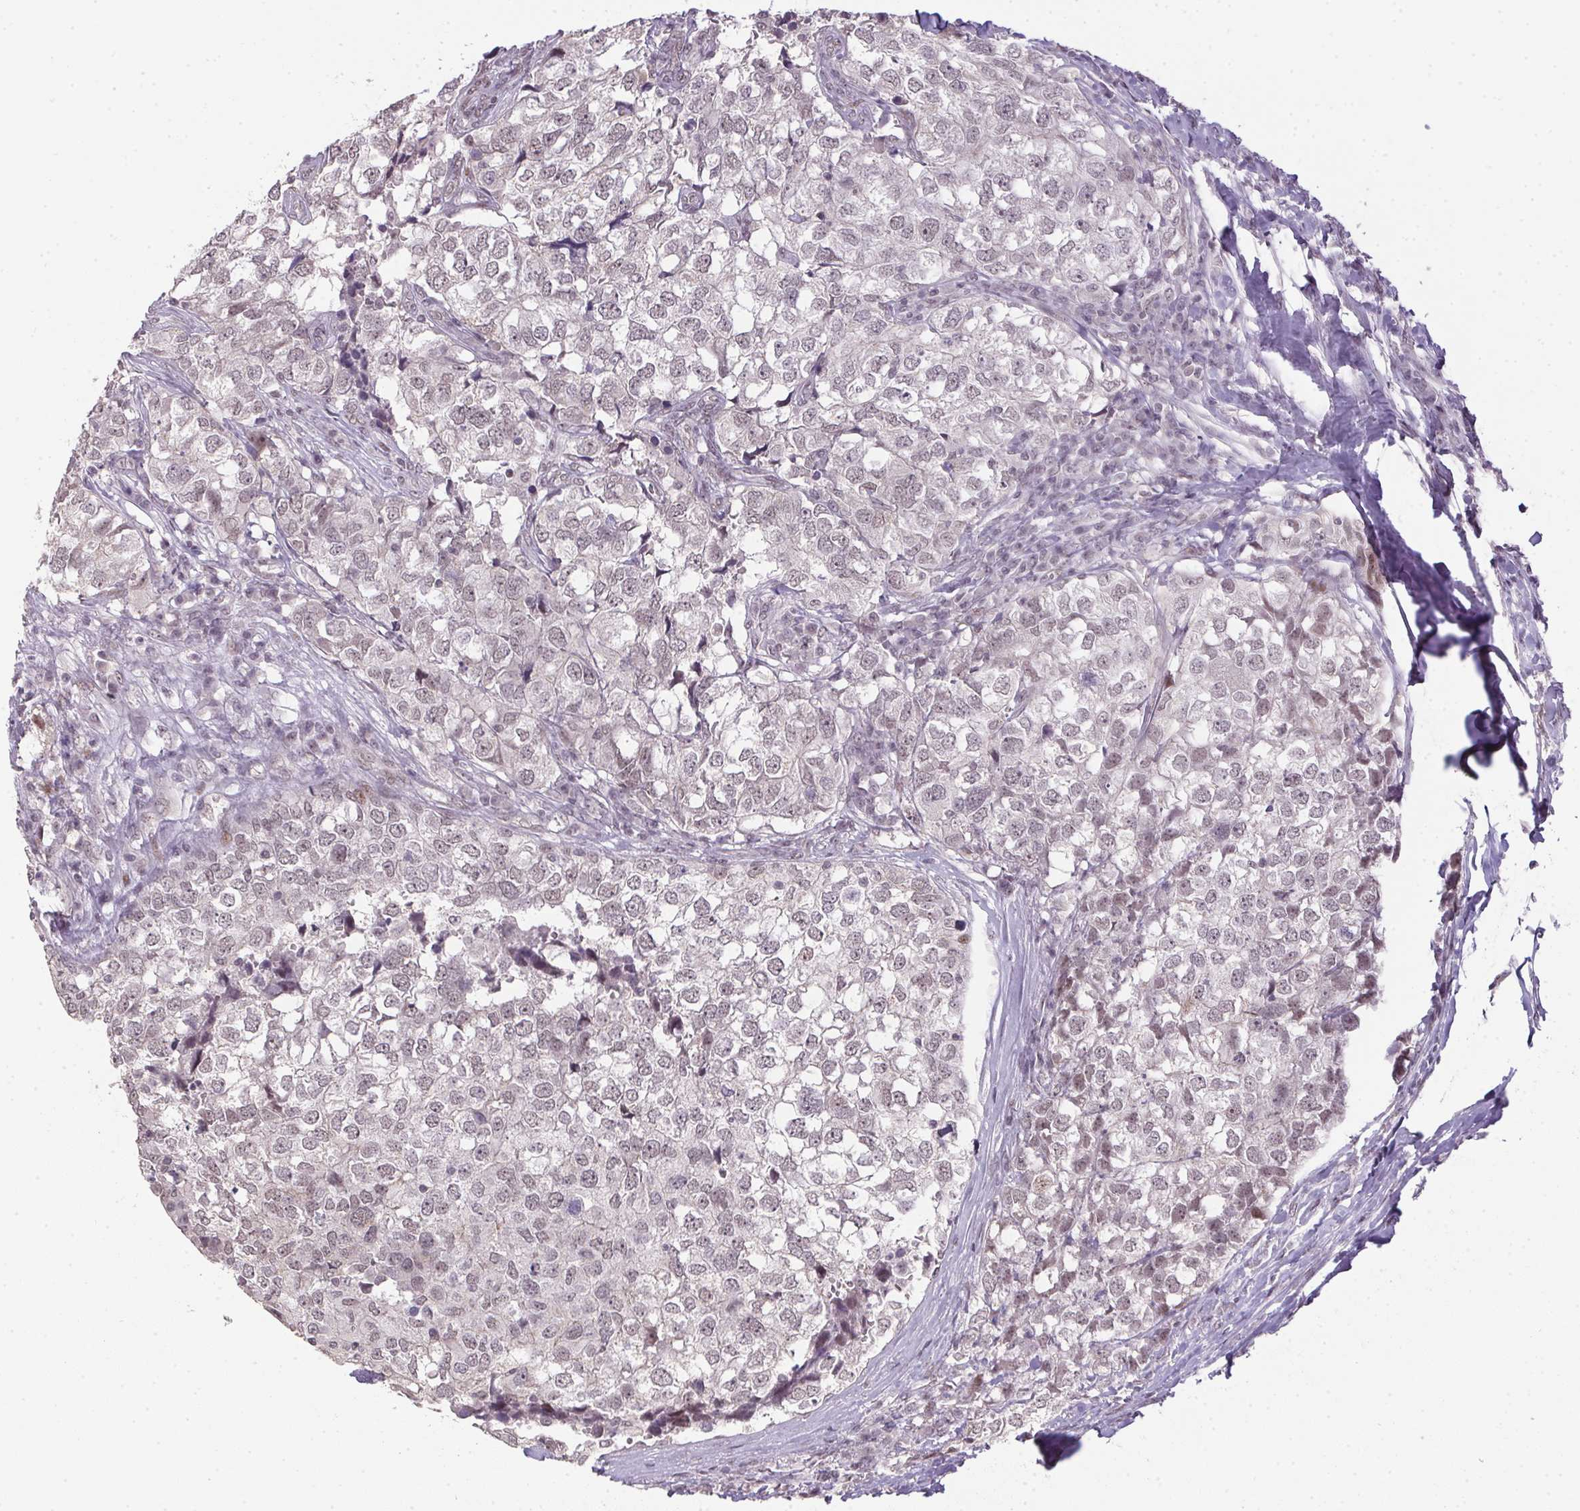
{"staining": {"intensity": "weak", "quantity": "<25%", "location": "nuclear"}, "tissue": "breast cancer", "cell_type": "Tumor cells", "image_type": "cancer", "snomed": [{"axis": "morphology", "description": "Duct carcinoma"}, {"axis": "topography", "description": "Breast"}], "caption": "The immunohistochemistry micrograph has no significant expression in tumor cells of invasive ductal carcinoma (breast) tissue.", "gene": "KDM4D", "patient": {"sex": "female", "age": 30}}